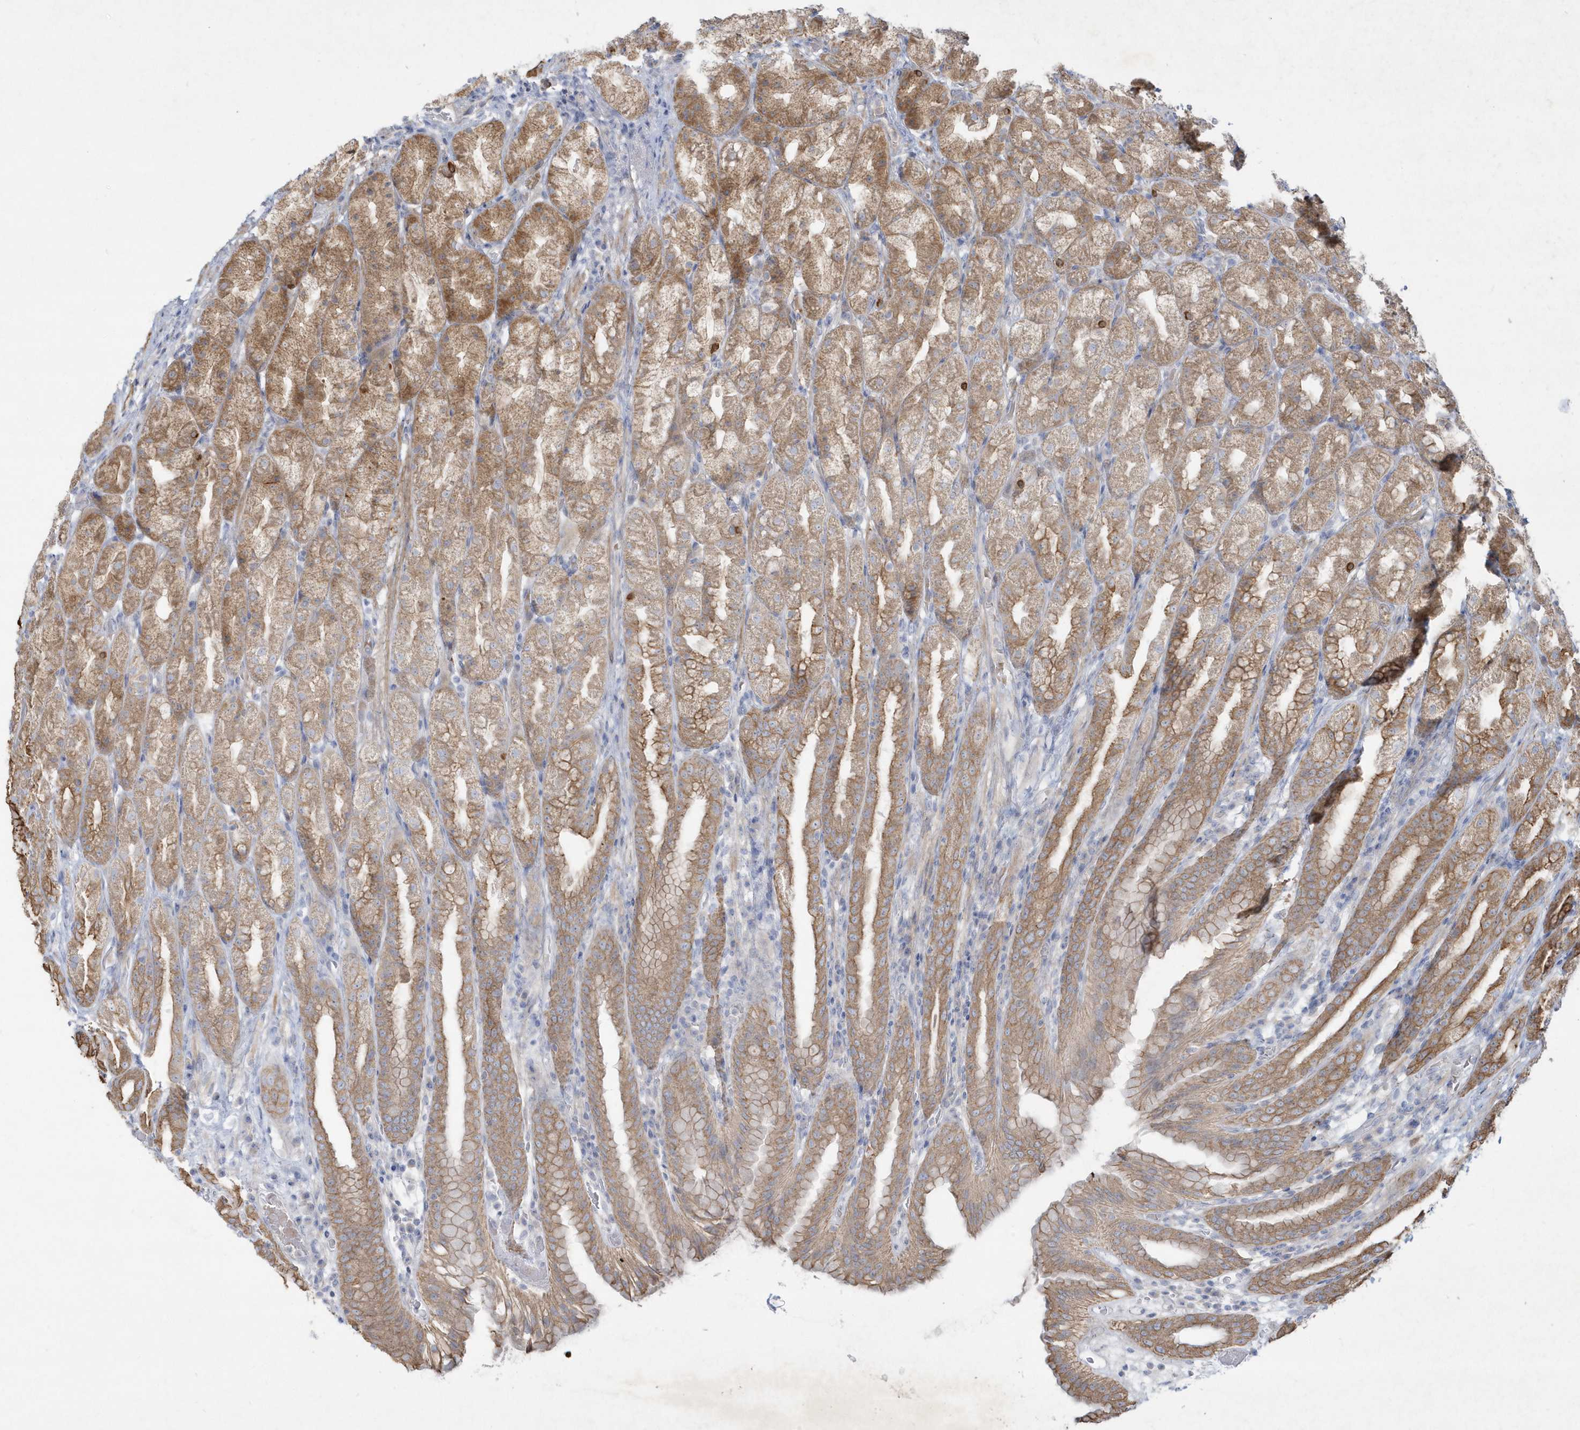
{"staining": {"intensity": "moderate", "quantity": "25%-75%", "location": "cytoplasmic/membranous"}, "tissue": "stomach", "cell_type": "Glandular cells", "image_type": "normal", "snomed": [{"axis": "morphology", "description": "Normal tissue, NOS"}, {"axis": "topography", "description": "Stomach, upper"}], "caption": "Protein staining shows moderate cytoplasmic/membranous staining in approximately 25%-75% of glandular cells in benign stomach.", "gene": "LARS1", "patient": {"sex": "male", "age": 68}}